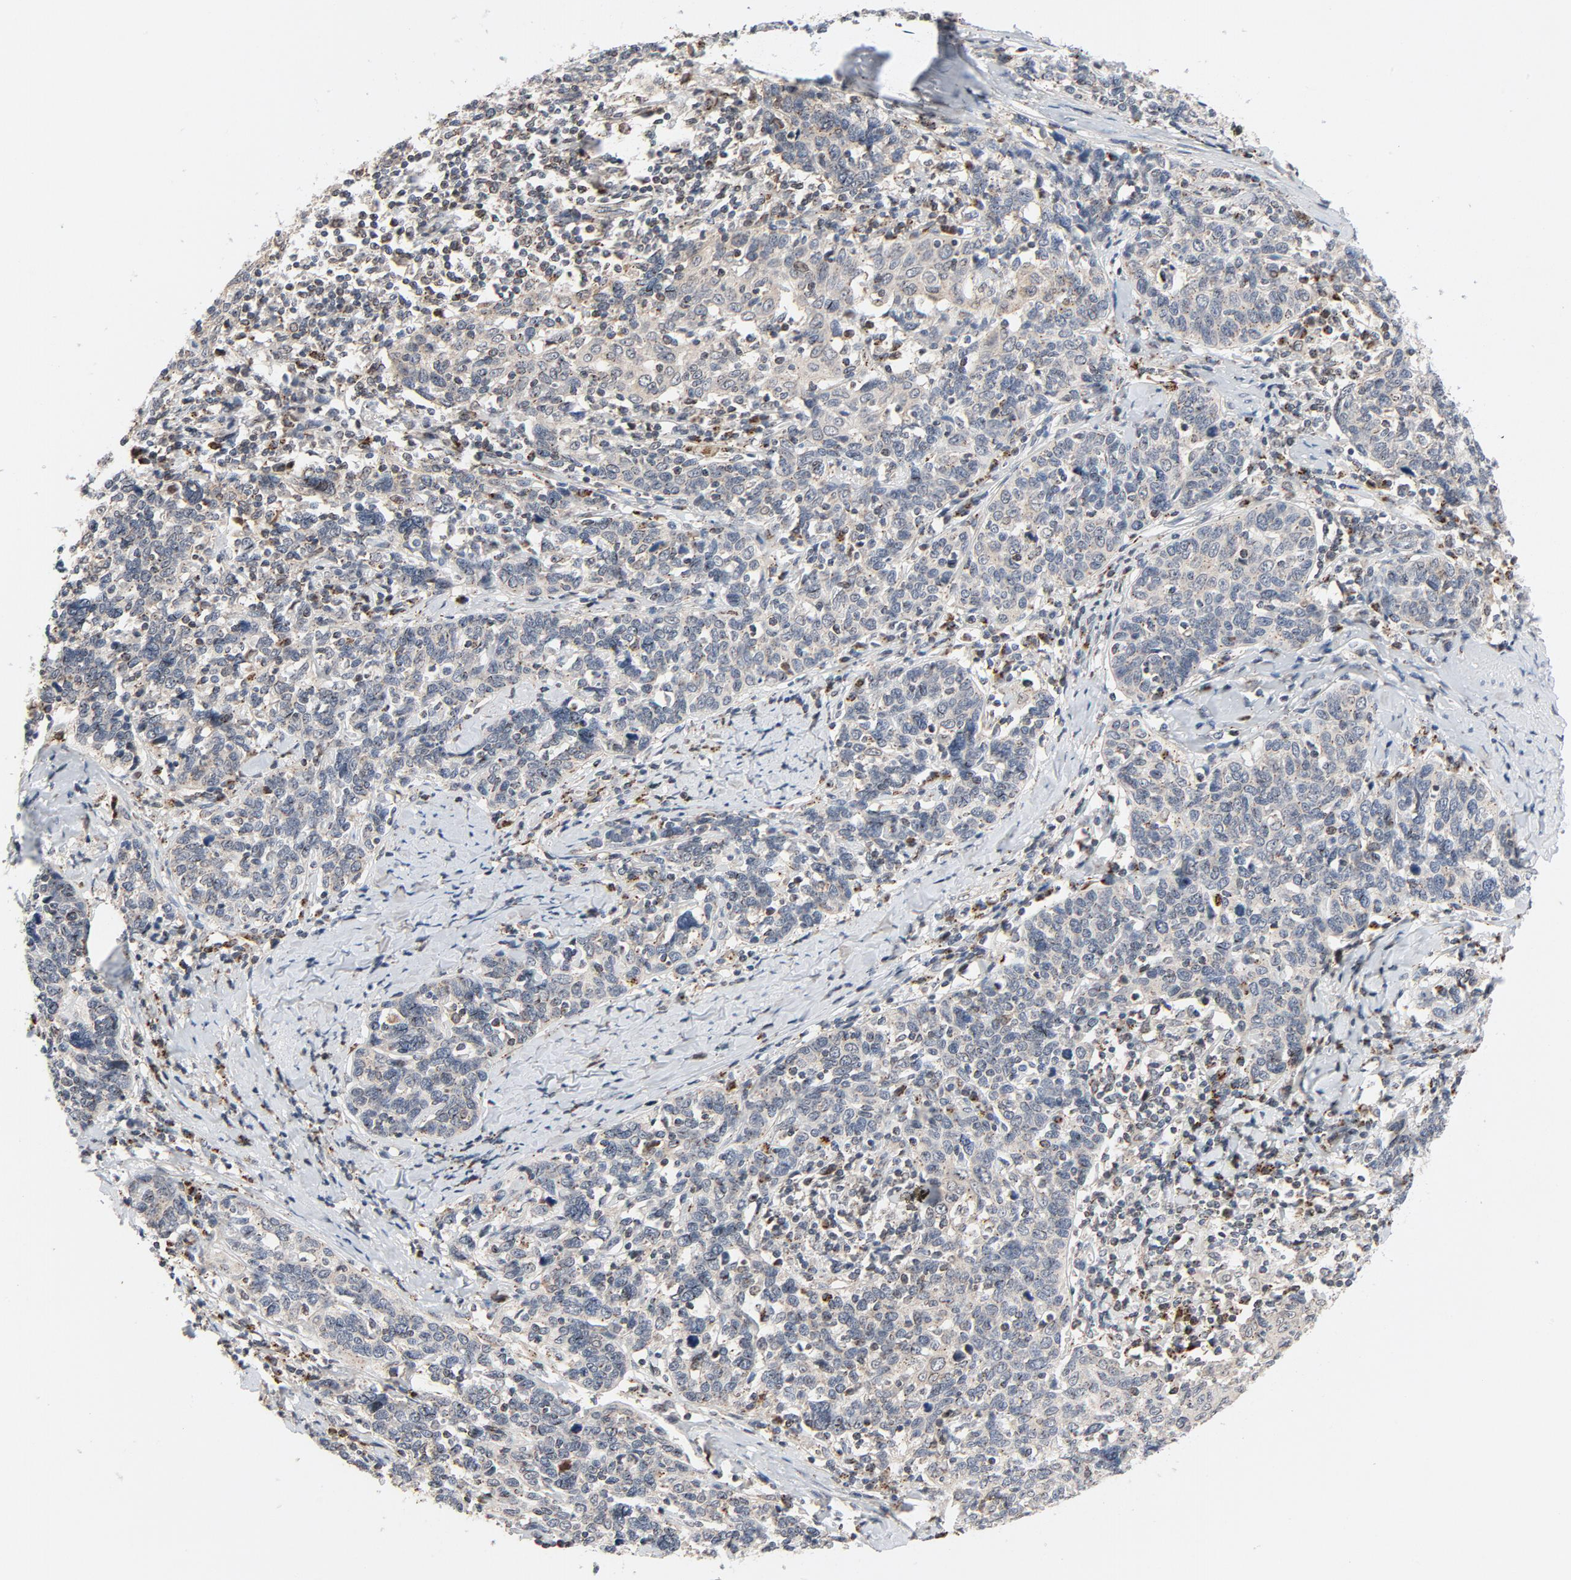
{"staining": {"intensity": "negative", "quantity": "none", "location": "none"}, "tissue": "cervical cancer", "cell_type": "Tumor cells", "image_type": "cancer", "snomed": [{"axis": "morphology", "description": "Squamous cell carcinoma, NOS"}, {"axis": "topography", "description": "Cervix"}], "caption": "Tumor cells are negative for brown protein staining in cervical cancer (squamous cell carcinoma). Nuclei are stained in blue.", "gene": "RPL12", "patient": {"sex": "female", "age": 41}}